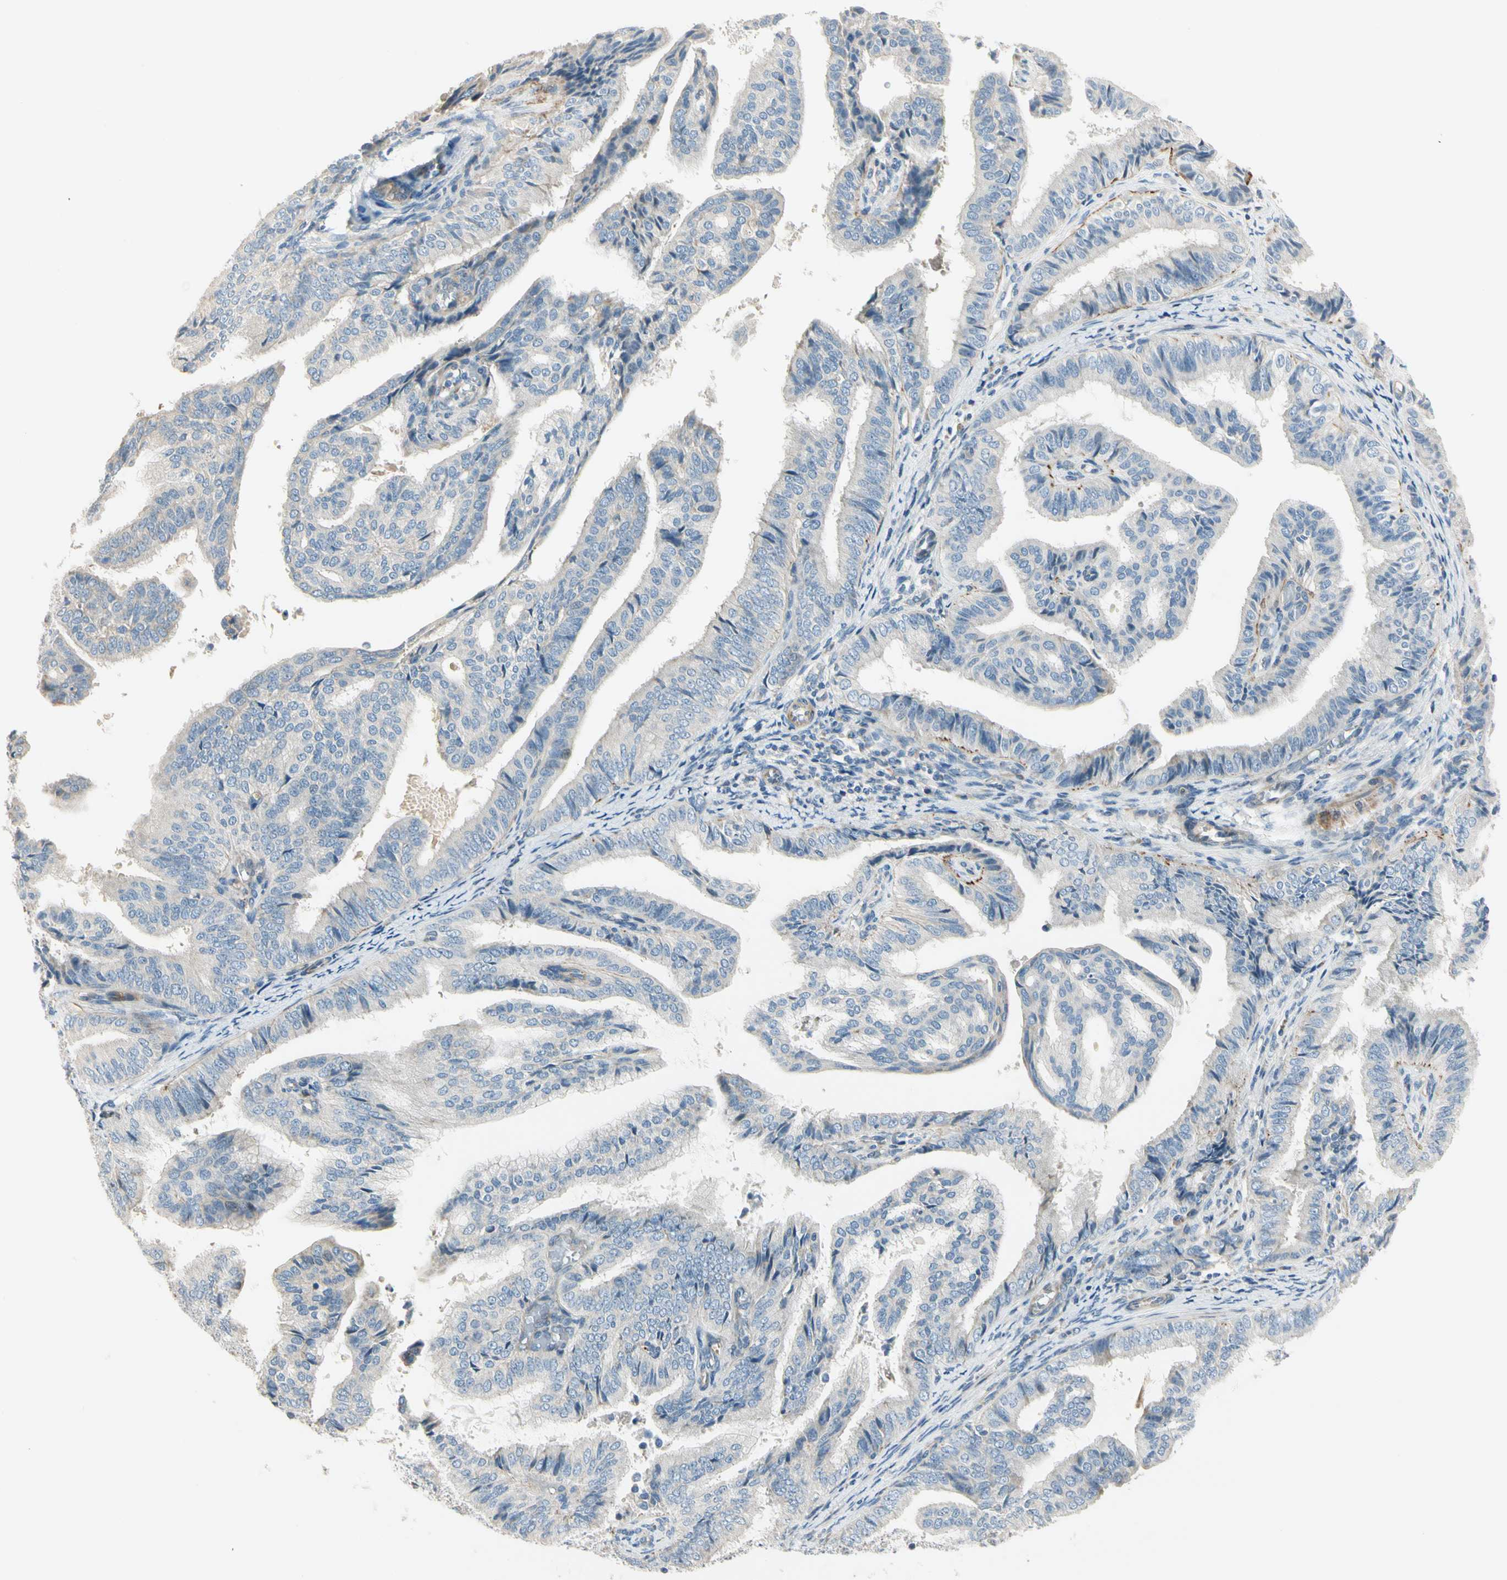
{"staining": {"intensity": "negative", "quantity": "none", "location": "none"}, "tissue": "endometrial cancer", "cell_type": "Tumor cells", "image_type": "cancer", "snomed": [{"axis": "morphology", "description": "Adenocarcinoma, NOS"}, {"axis": "topography", "description": "Endometrium"}], "caption": "The photomicrograph demonstrates no staining of tumor cells in endometrial cancer.", "gene": "ADGRA3", "patient": {"sex": "female", "age": 58}}